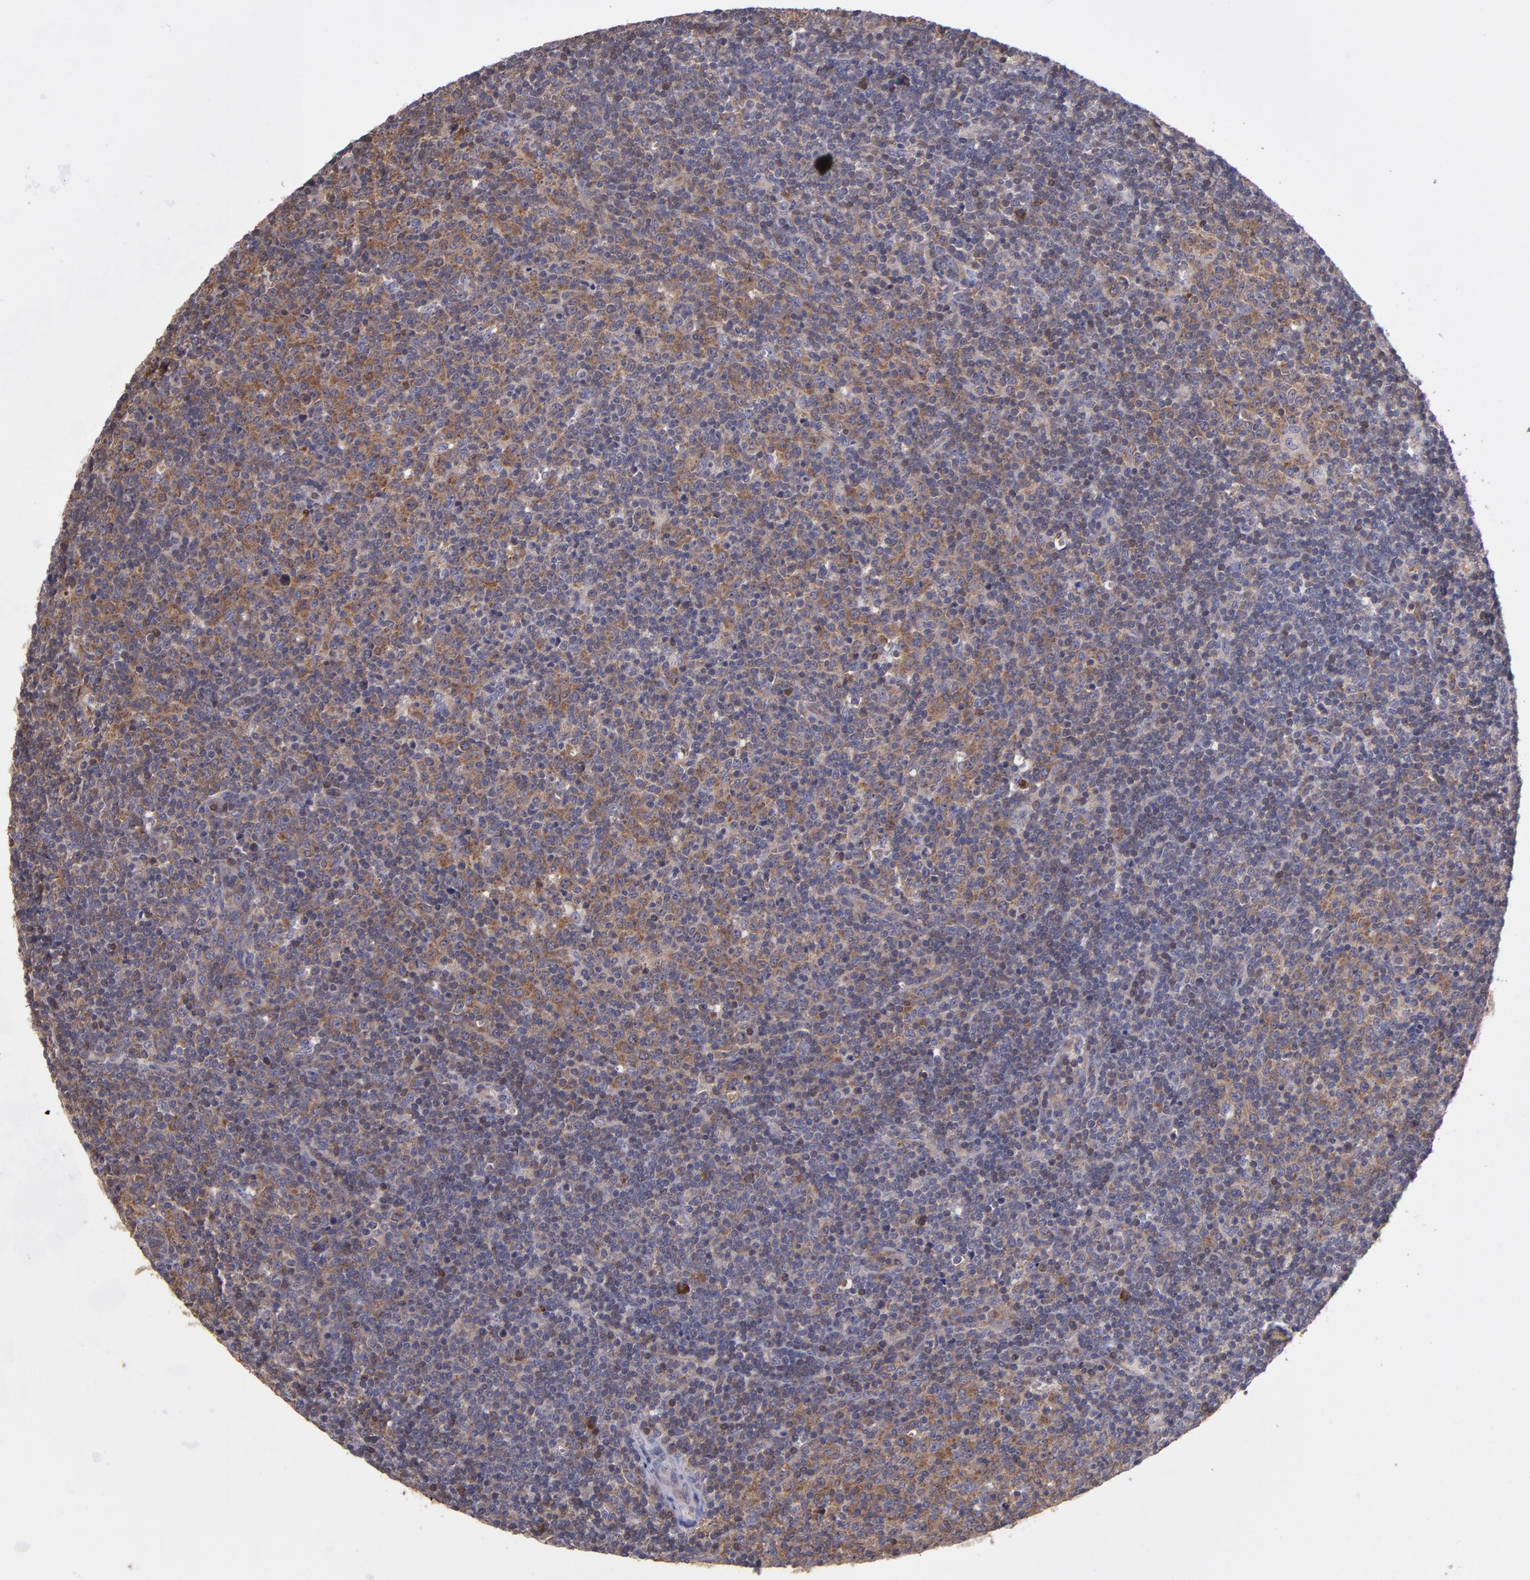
{"staining": {"intensity": "moderate", "quantity": "25%-75%", "location": "cytoplasmic/membranous"}, "tissue": "lymphoma", "cell_type": "Tumor cells", "image_type": "cancer", "snomed": [{"axis": "morphology", "description": "Malignant lymphoma, non-Hodgkin's type, Low grade"}, {"axis": "topography", "description": "Lymph node"}], "caption": "Protein expression by immunohistochemistry (IHC) displays moderate cytoplasmic/membranous expression in about 25%-75% of tumor cells in lymphoma. (IHC, brightfield microscopy, high magnification).", "gene": "EIF4ENIF1", "patient": {"sex": "male", "age": 70}}